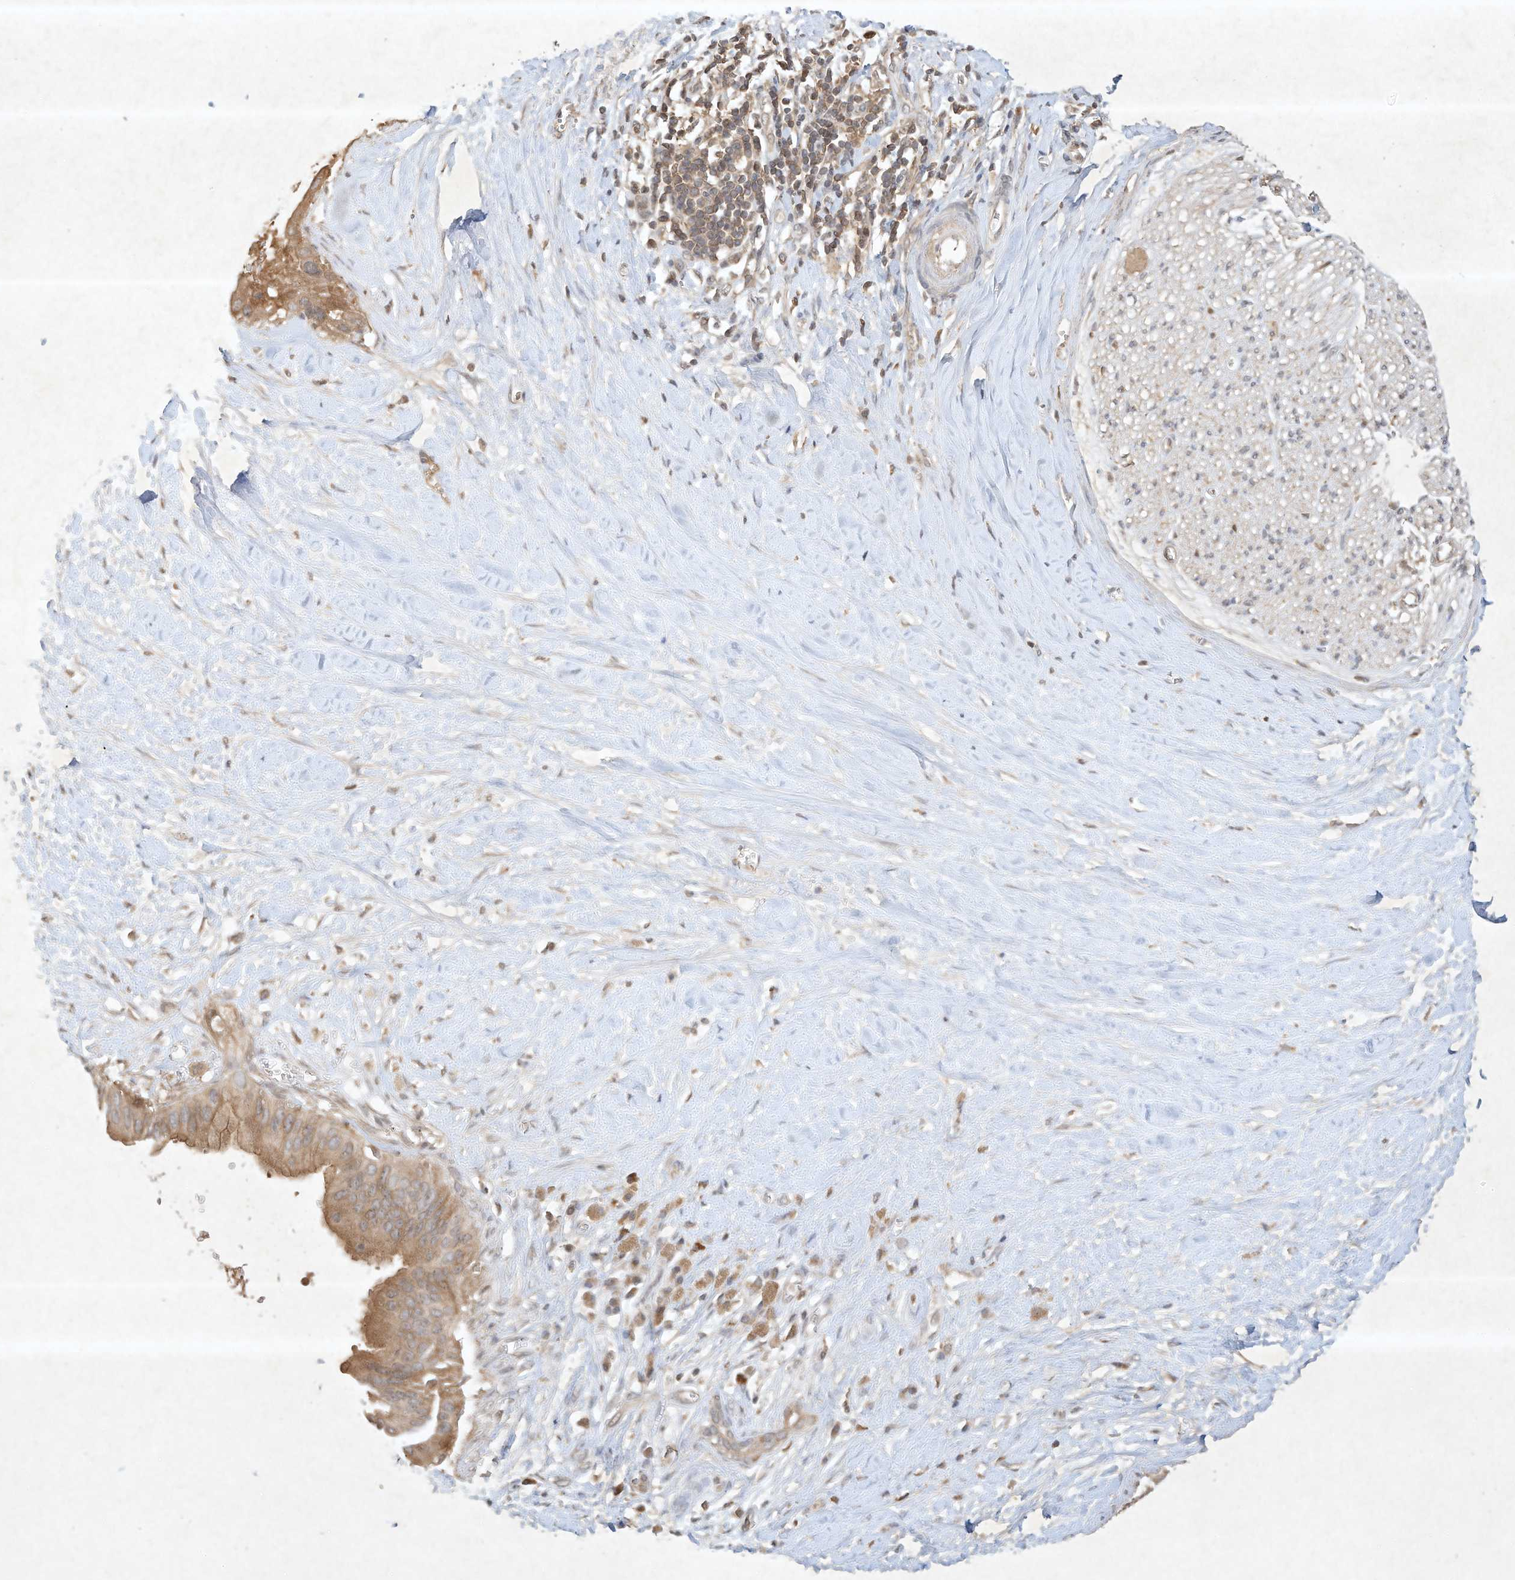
{"staining": {"intensity": "moderate", "quantity": ">75%", "location": "cytoplasmic/membranous"}, "tissue": "pancreatic cancer", "cell_type": "Tumor cells", "image_type": "cancer", "snomed": [{"axis": "morphology", "description": "Adenocarcinoma, NOS"}, {"axis": "topography", "description": "Pancreas"}], "caption": "A photomicrograph showing moderate cytoplasmic/membranous positivity in about >75% of tumor cells in pancreatic cancer, as visualized by brown immunohistochemical staining.", "gene": "BTRC", "patient": {"sex": "male", "age": 55}}